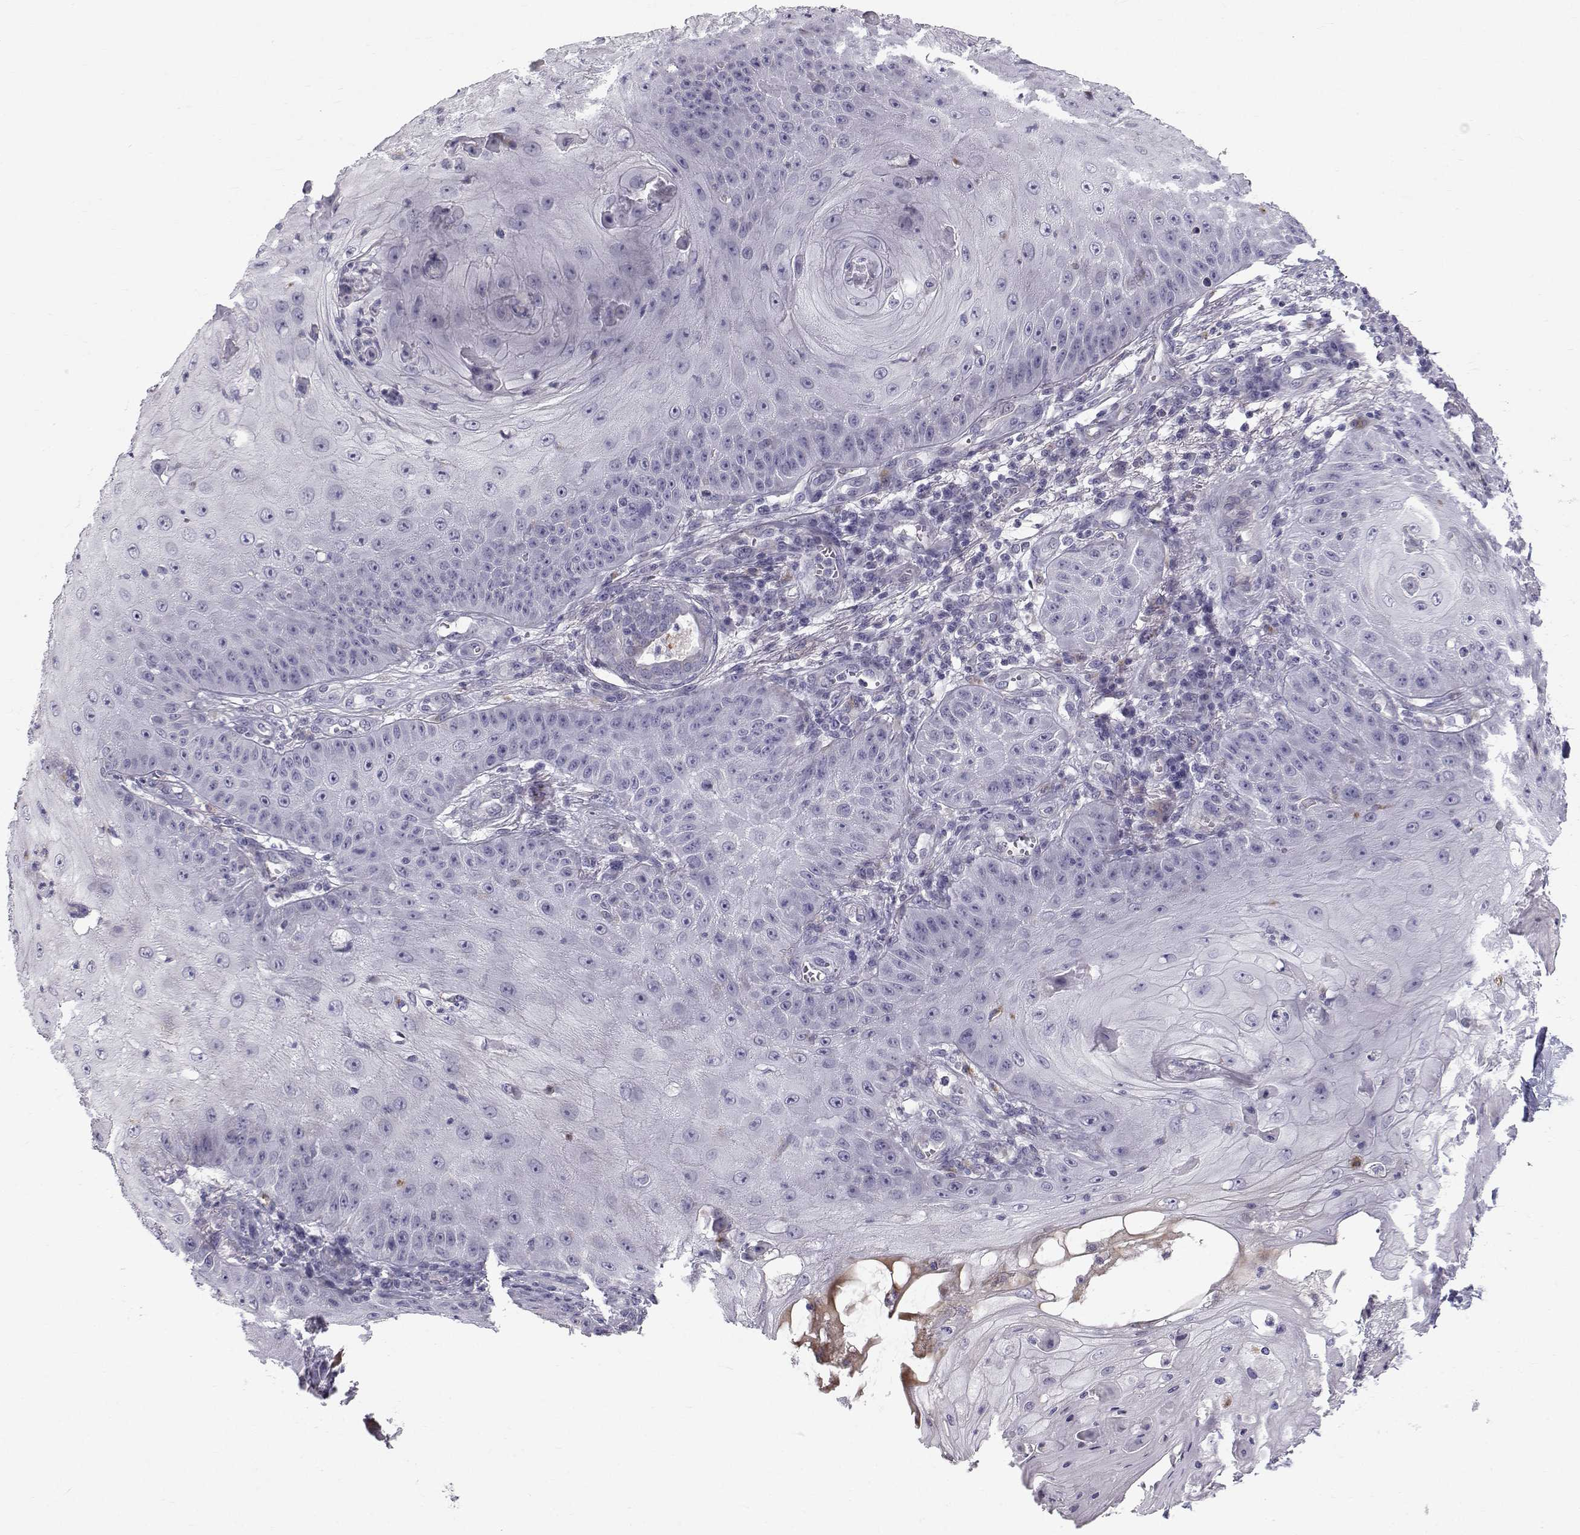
{"staining": {"intensity": "negative", "quantity": "none", "location": "none"}, "tissue": "skin cancer", "cell_type": "Tumor cells", "image_type": "cancer", "snomed": [{"axis": "morphology", "description": "Squamous cell carcinoma, NOS"}, {"axis": "topography", "description": "Skin"}], "caption": "High power microscopy image of an immunohistochemistry micrograph of skin cancer, revealing no significant expression in tumor cells. Brightfield microscopy of immunohistochemistry stained with DAB (3,3'-diaminobenzidine) (brown) and hematoxylin (blue), captured at high magnification.", "gene": "CALCR", "patient": {"sex": "male", "age": 70}}